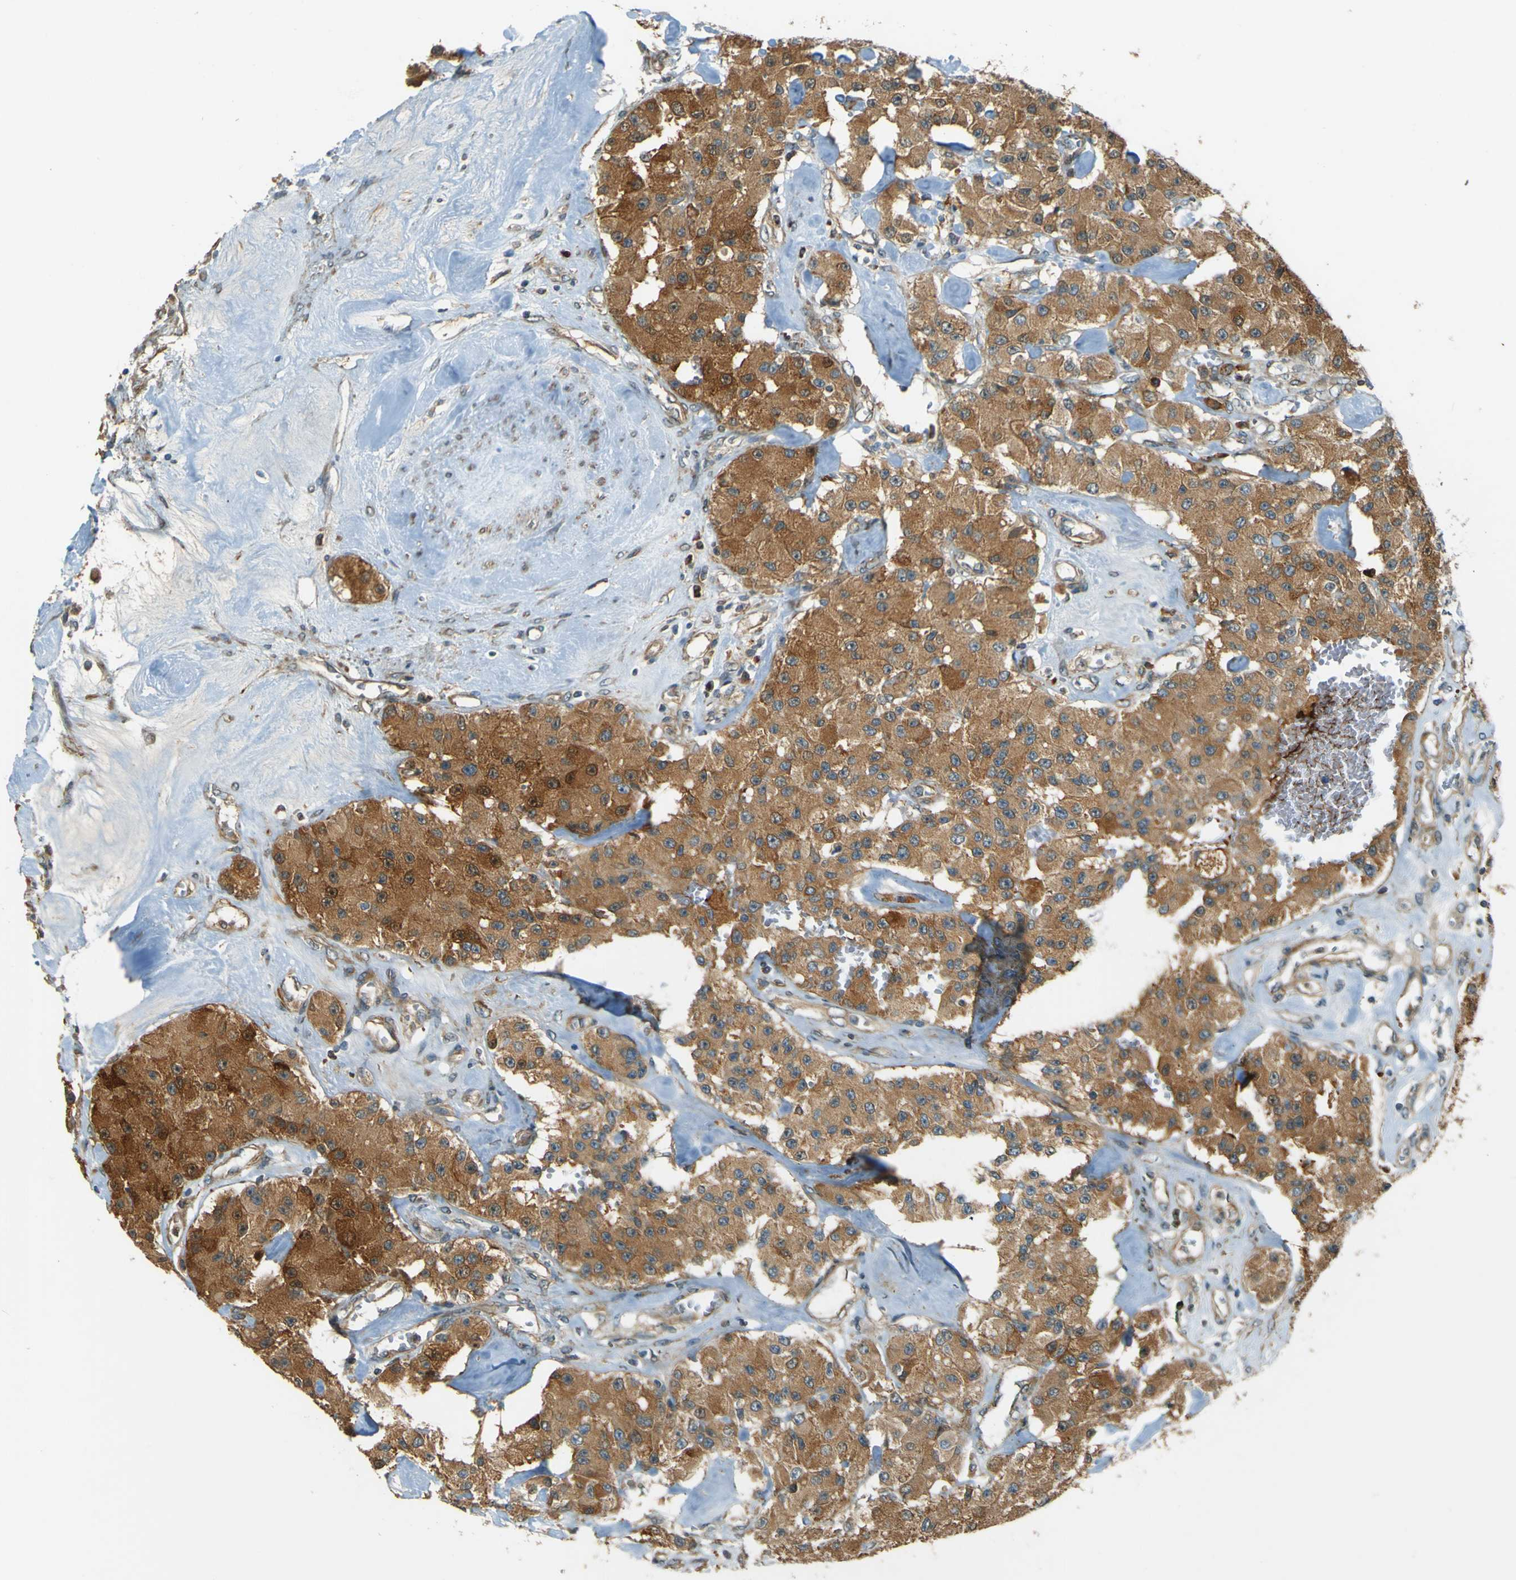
{"staining": {"intensity": "moderate", "quantity": ">75%", "location": "cytoplasmic/membranous"}, "tissue": "carcinoid", "cell_type": "Tumor cells", "image_type": "cancer", "snomed": [{"axis": "morphology", "description": "Carcinoid, malignant, NOS"}, {"axis": "topography", "description": "Pancreas"}], "caption": "An IHC image of neoplastic tissue is shown. Protein staining in brown shows moderate cytoplasmic/membranous positivity in malignant carcinoid within tumor cells.", "gene": "LPCAT1", "patient": {"sex": "male", "age": 41}}